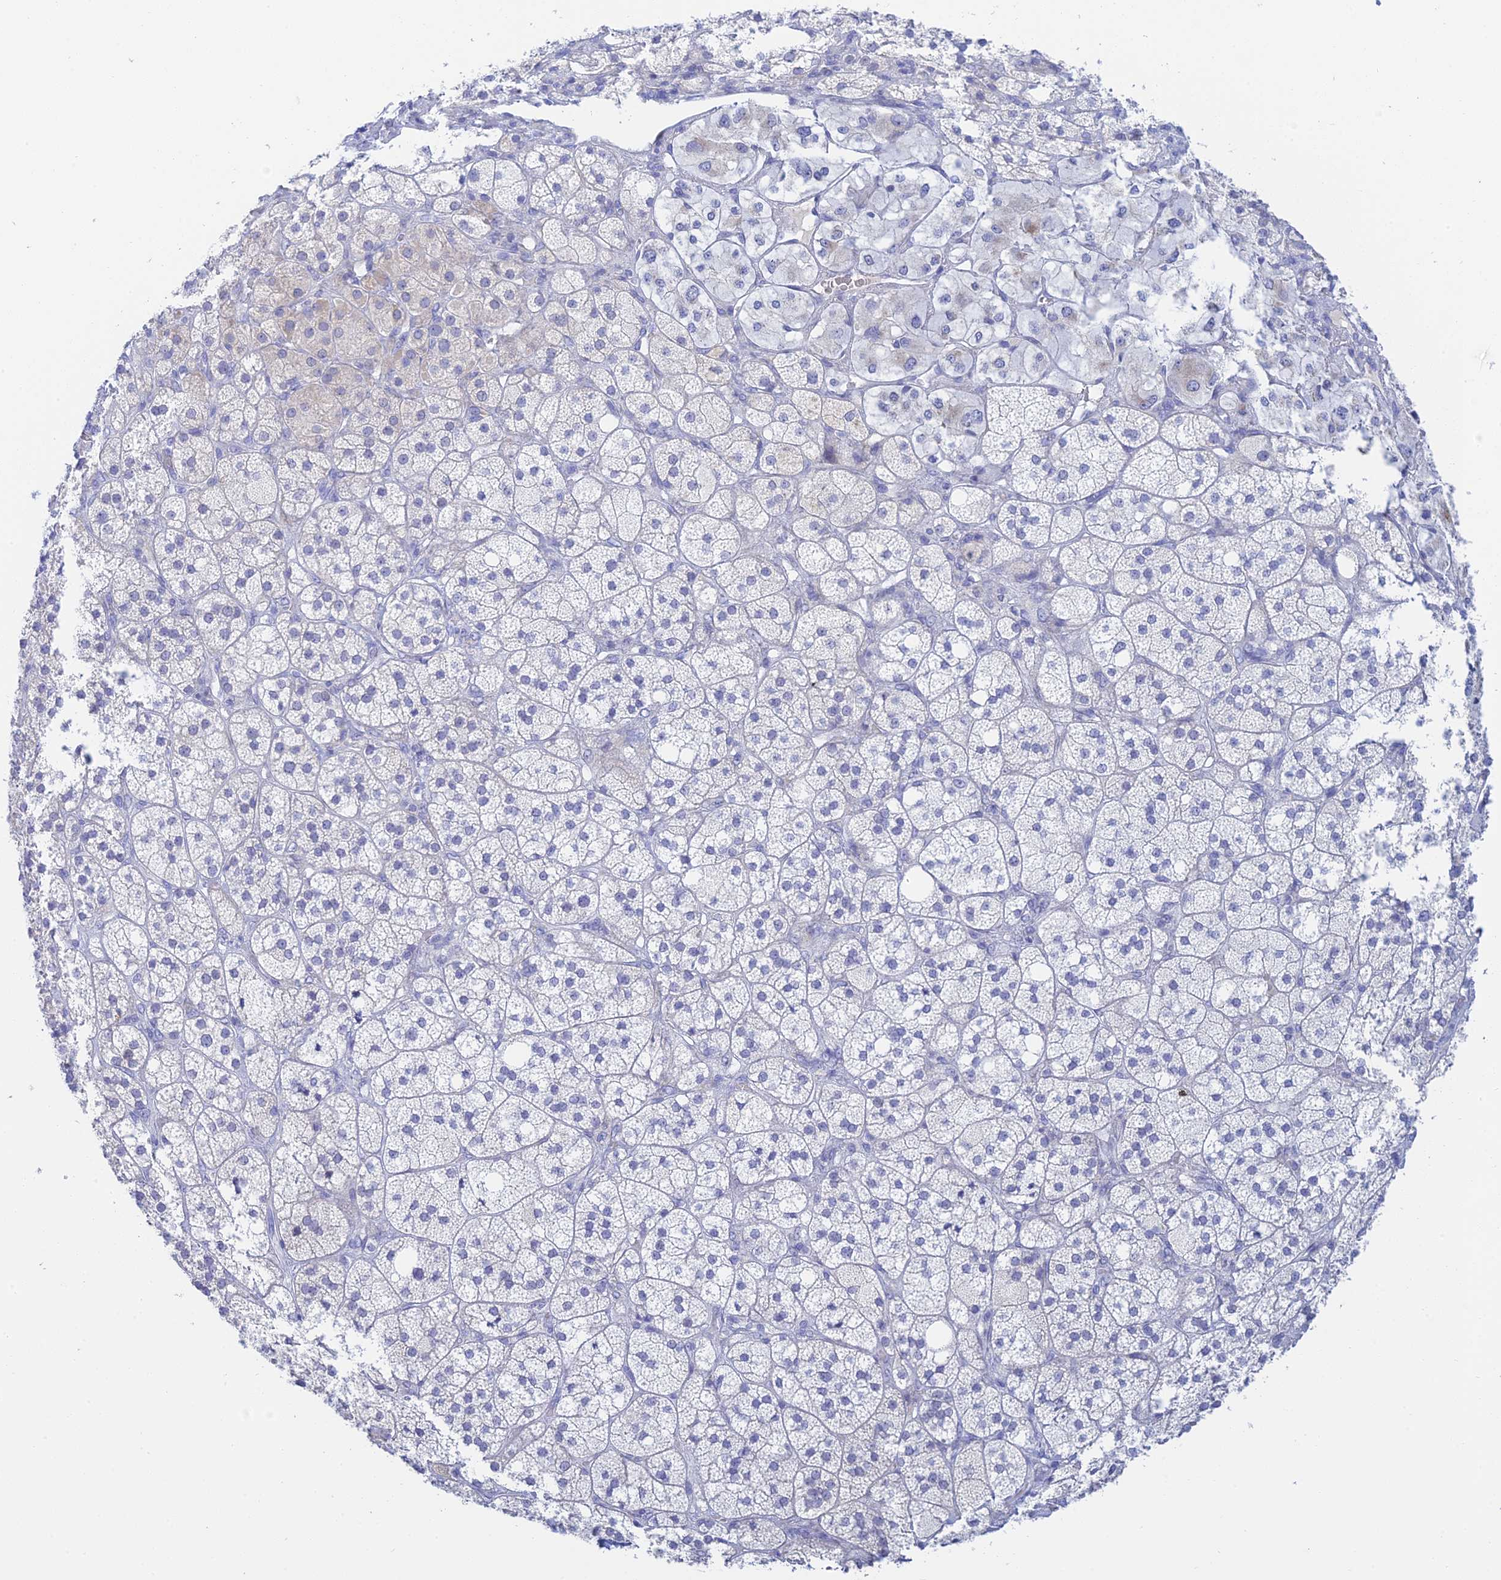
{"staining": {"intensity": "negative", "quantity": "none", "location": "none"}, "tissue": "adrenal gland", "cell_type": "Glandular cells", "image_type": "normal", "snomed": [{"axis": "morphology", "description": "Normal tissue, NOS"}, {"axis": "topography", "description": "Adrenal gland"}], "caption": "The image demonstrates no significant positivity in glandular cells of adrenal gland. Brightfield microscopy of immunohistochemistry (IHC) stained with DAB (3,3'-diaminobenzidine) (brown) and hematoxylin (blue), captured at high magnification.", "gene": "CEP152", "patient": {"sex": "male", "age": 61}}